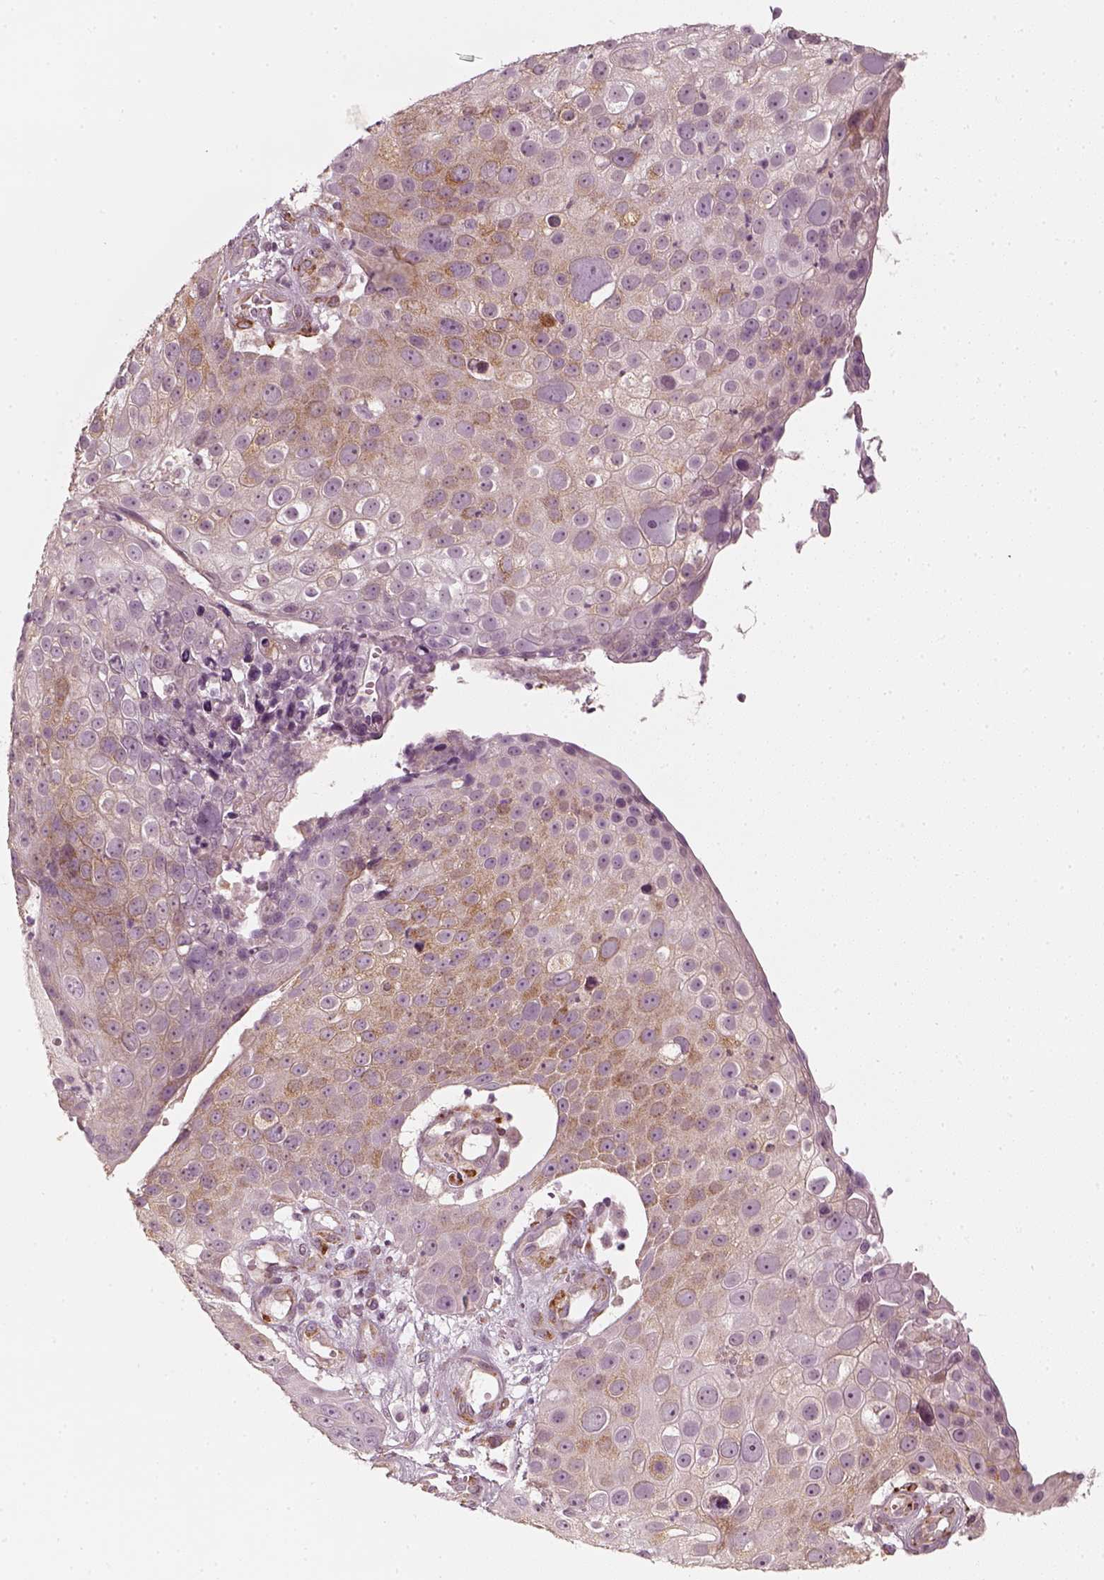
{"staining": {"intensity": "moderate", "quantity": "<25%", "location": "cytoplasmic/membranous"}, "tissue": "skin cancer", "cell_type": "Tumor cells", "image_type": "cancer", "snomed": [{"axis": "morphology", "description": "Squamous cell carcinoma, NOS"}, {"axis": "topography", "description": "Skin"}], "caption": "Skin squamous cell carcinoma stained with DAB (3,3'-diaminobenzidine) IHC displays low levels of moderate cytoplasmic/membranous expression in approximately <25% of tumor cells.", "gene": "LAMB2", "patient": {"sex": "male", "age": 71}}